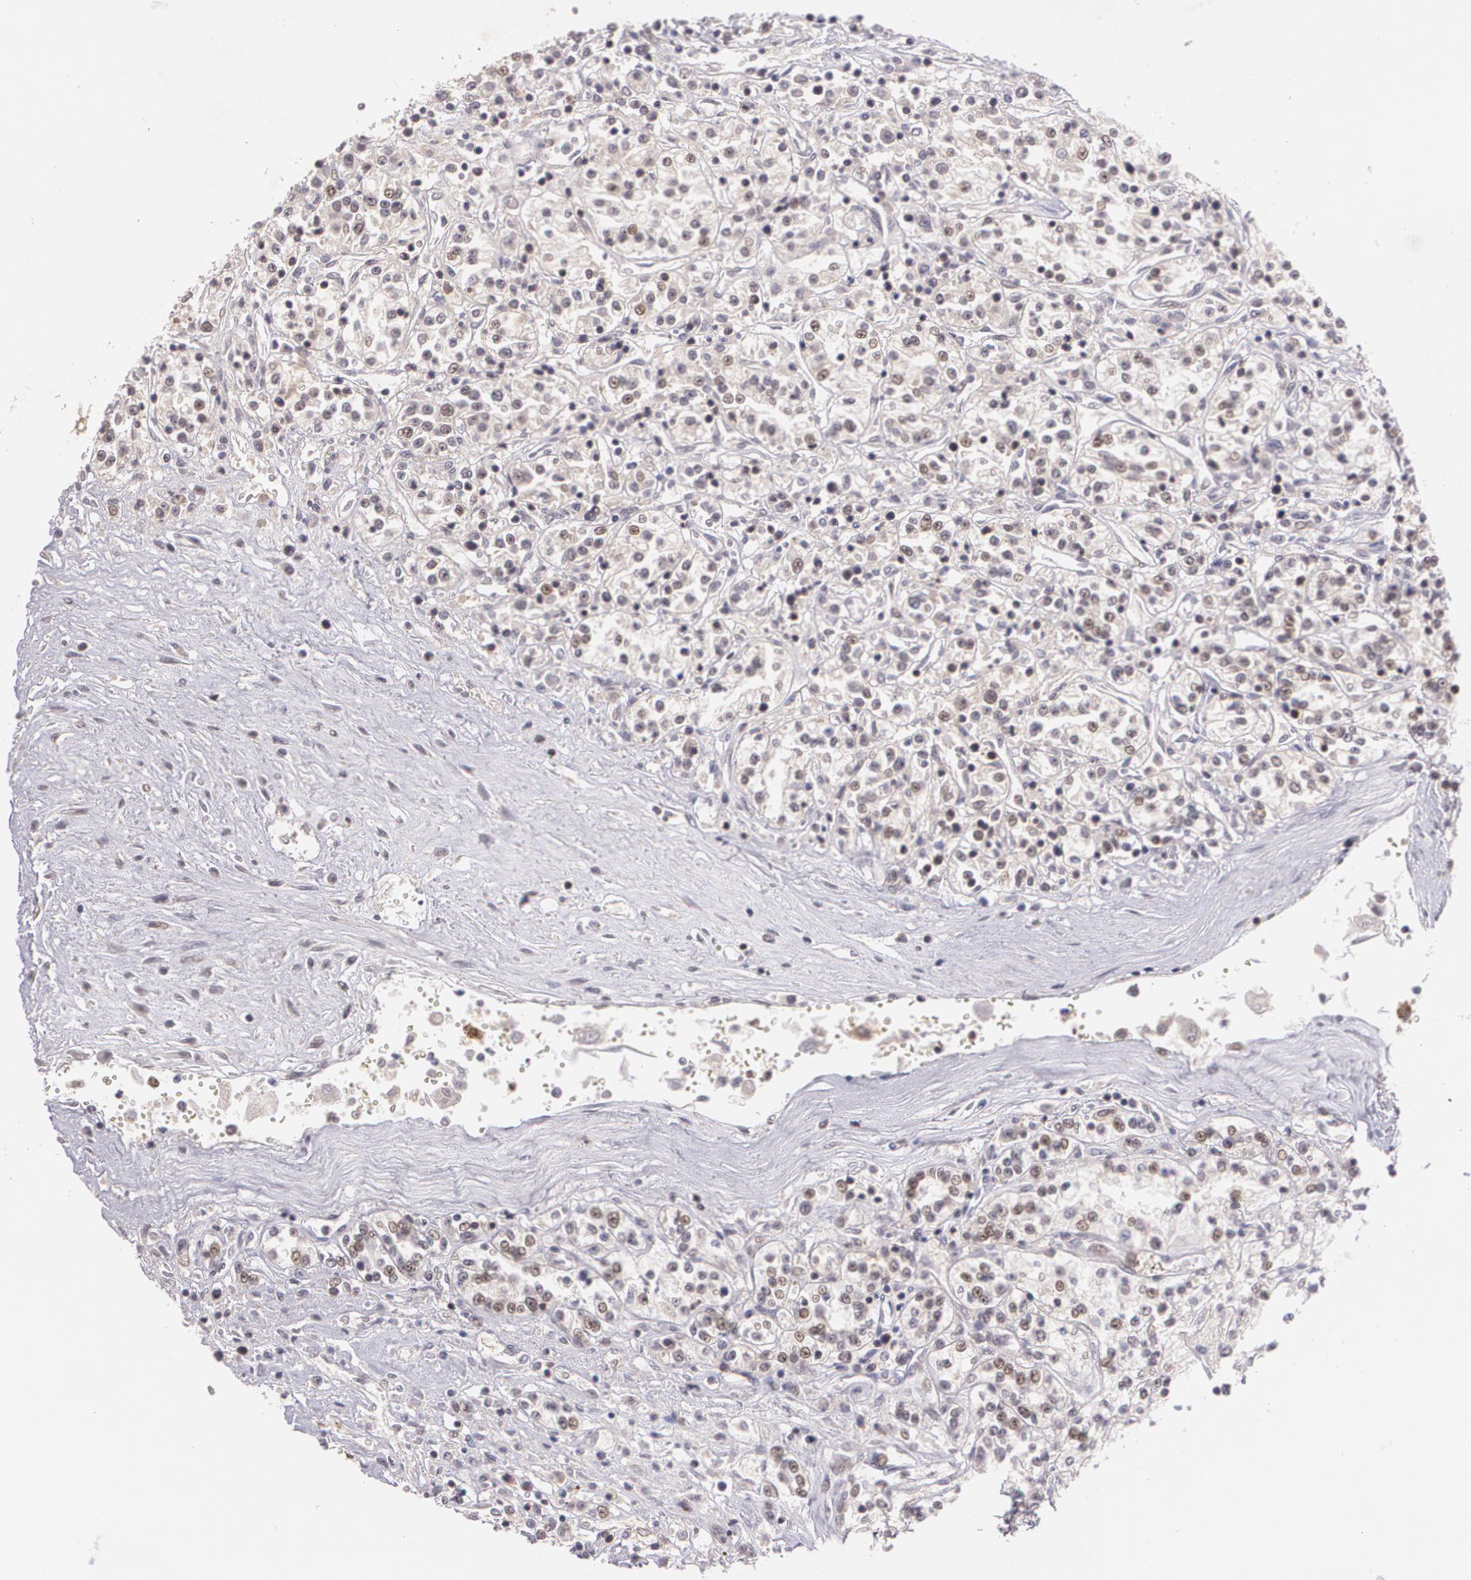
{"staining": {"intensity": "weak", "quantity": "<25%", "location": "nuclear"}, "tissue": "renal cancer", "cell_type": "Tumor cells", "image_type": "cancer", "snomed": [{"axis": "morphology", "description": "Adenocarcinoma, NOS"}, {"axis": "topography", "description": "Kidney"}], "caption": "Immunohistochemical staining of human renal cancer reveals no significant expression in tumor cells. (DAB immunohistochemistry with hematoxylin counter stain).", "gene": "CUL2", "patient": {"sex": "female", "age": 76}}